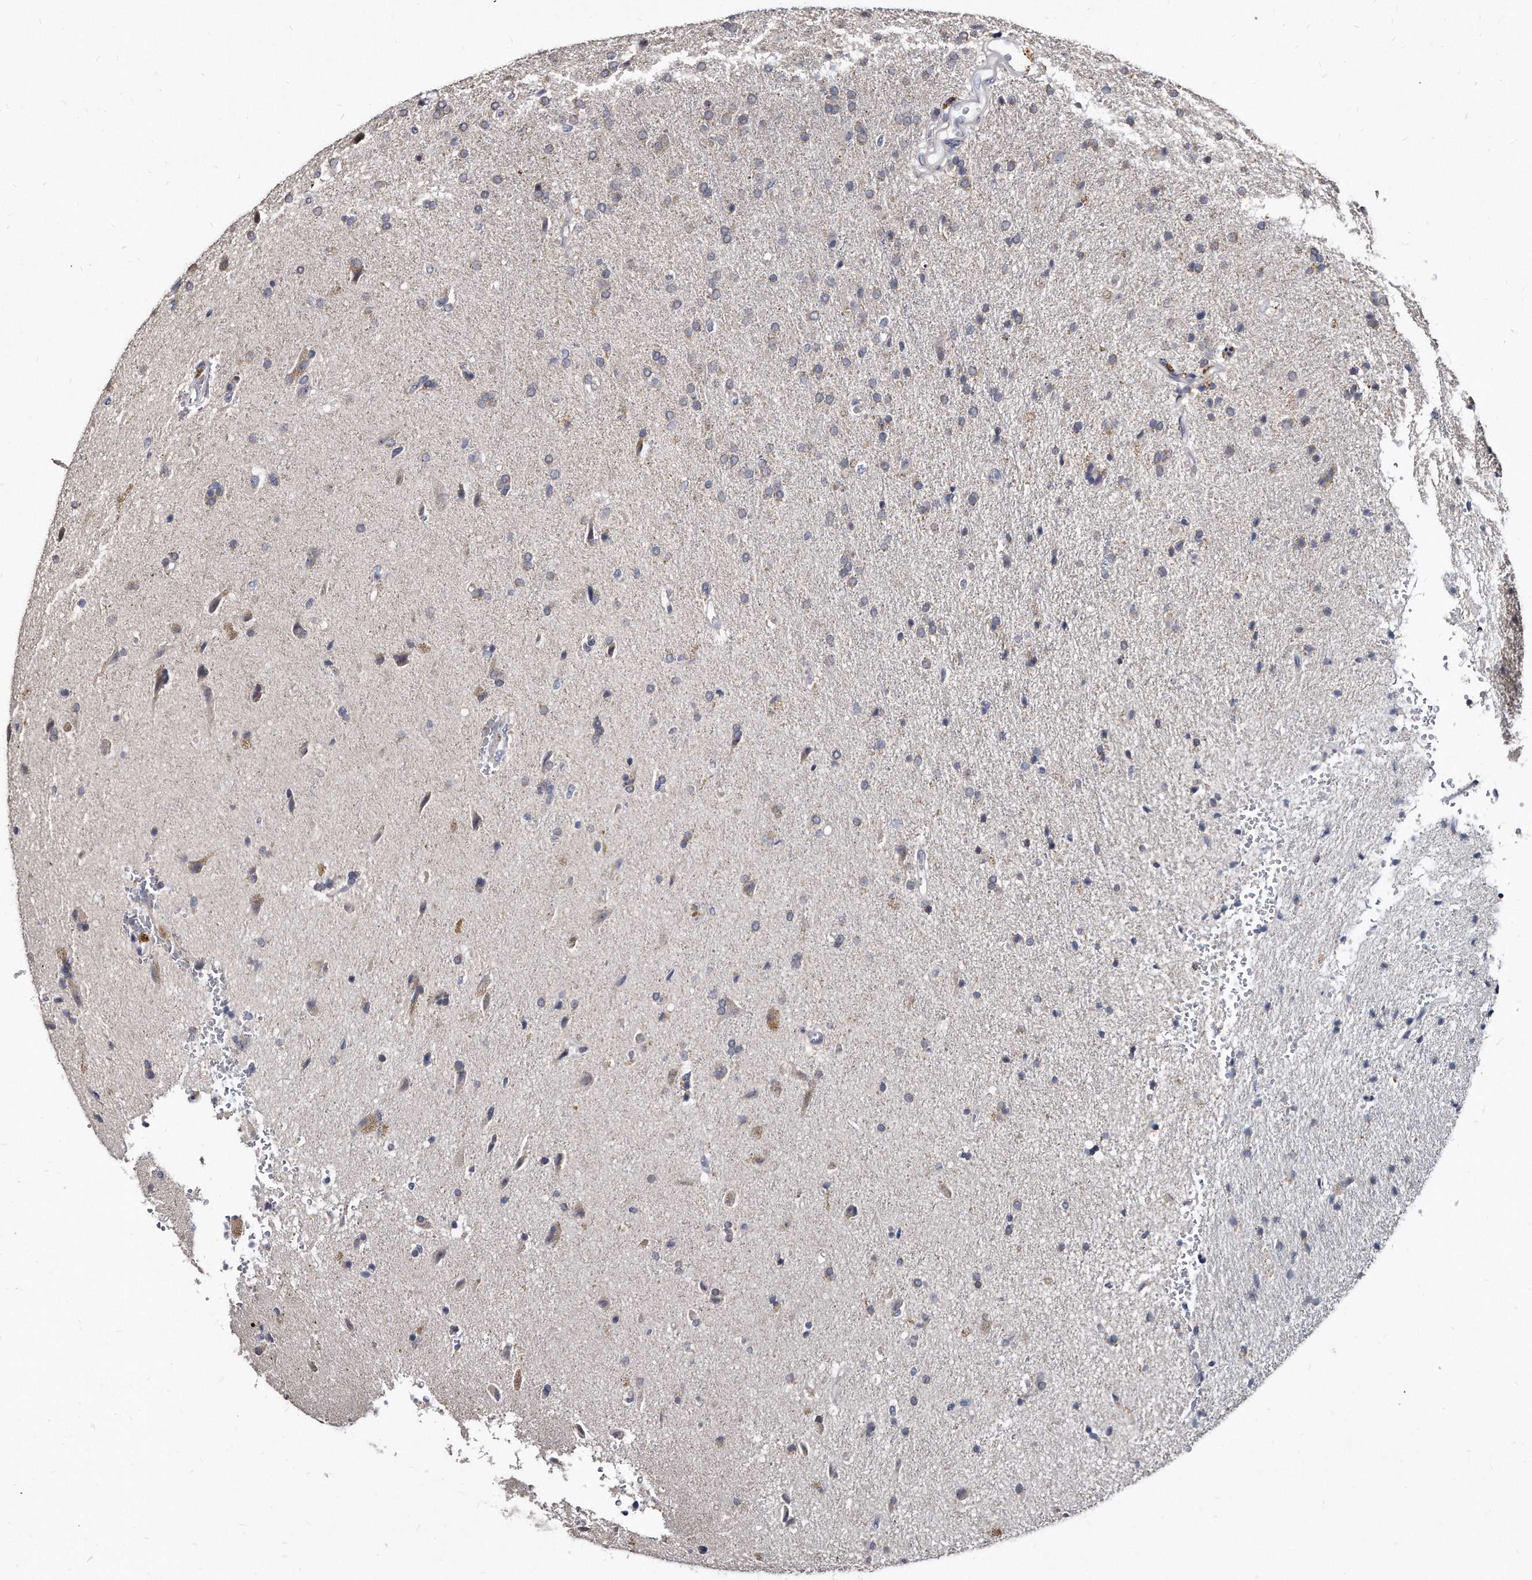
{"staining": {"intensity": "weak", "quantity": "<25%", "location": "cytoplasmic/membranous"}, "tissue": "glioma", "cell_type": "Tumor cells", "image_type": "cancer", "snomed": [{"axis": "morphology", "description": "Glioma, malignant, High grade"}, {"axis": "topography", "description": "Brain"}], "caption": "This is an IHC photomicrograph of glioma. There is no positivity in tumor cells.", "gene": "KLHDC3", "patient": {"sex": "male", "age": 72}}